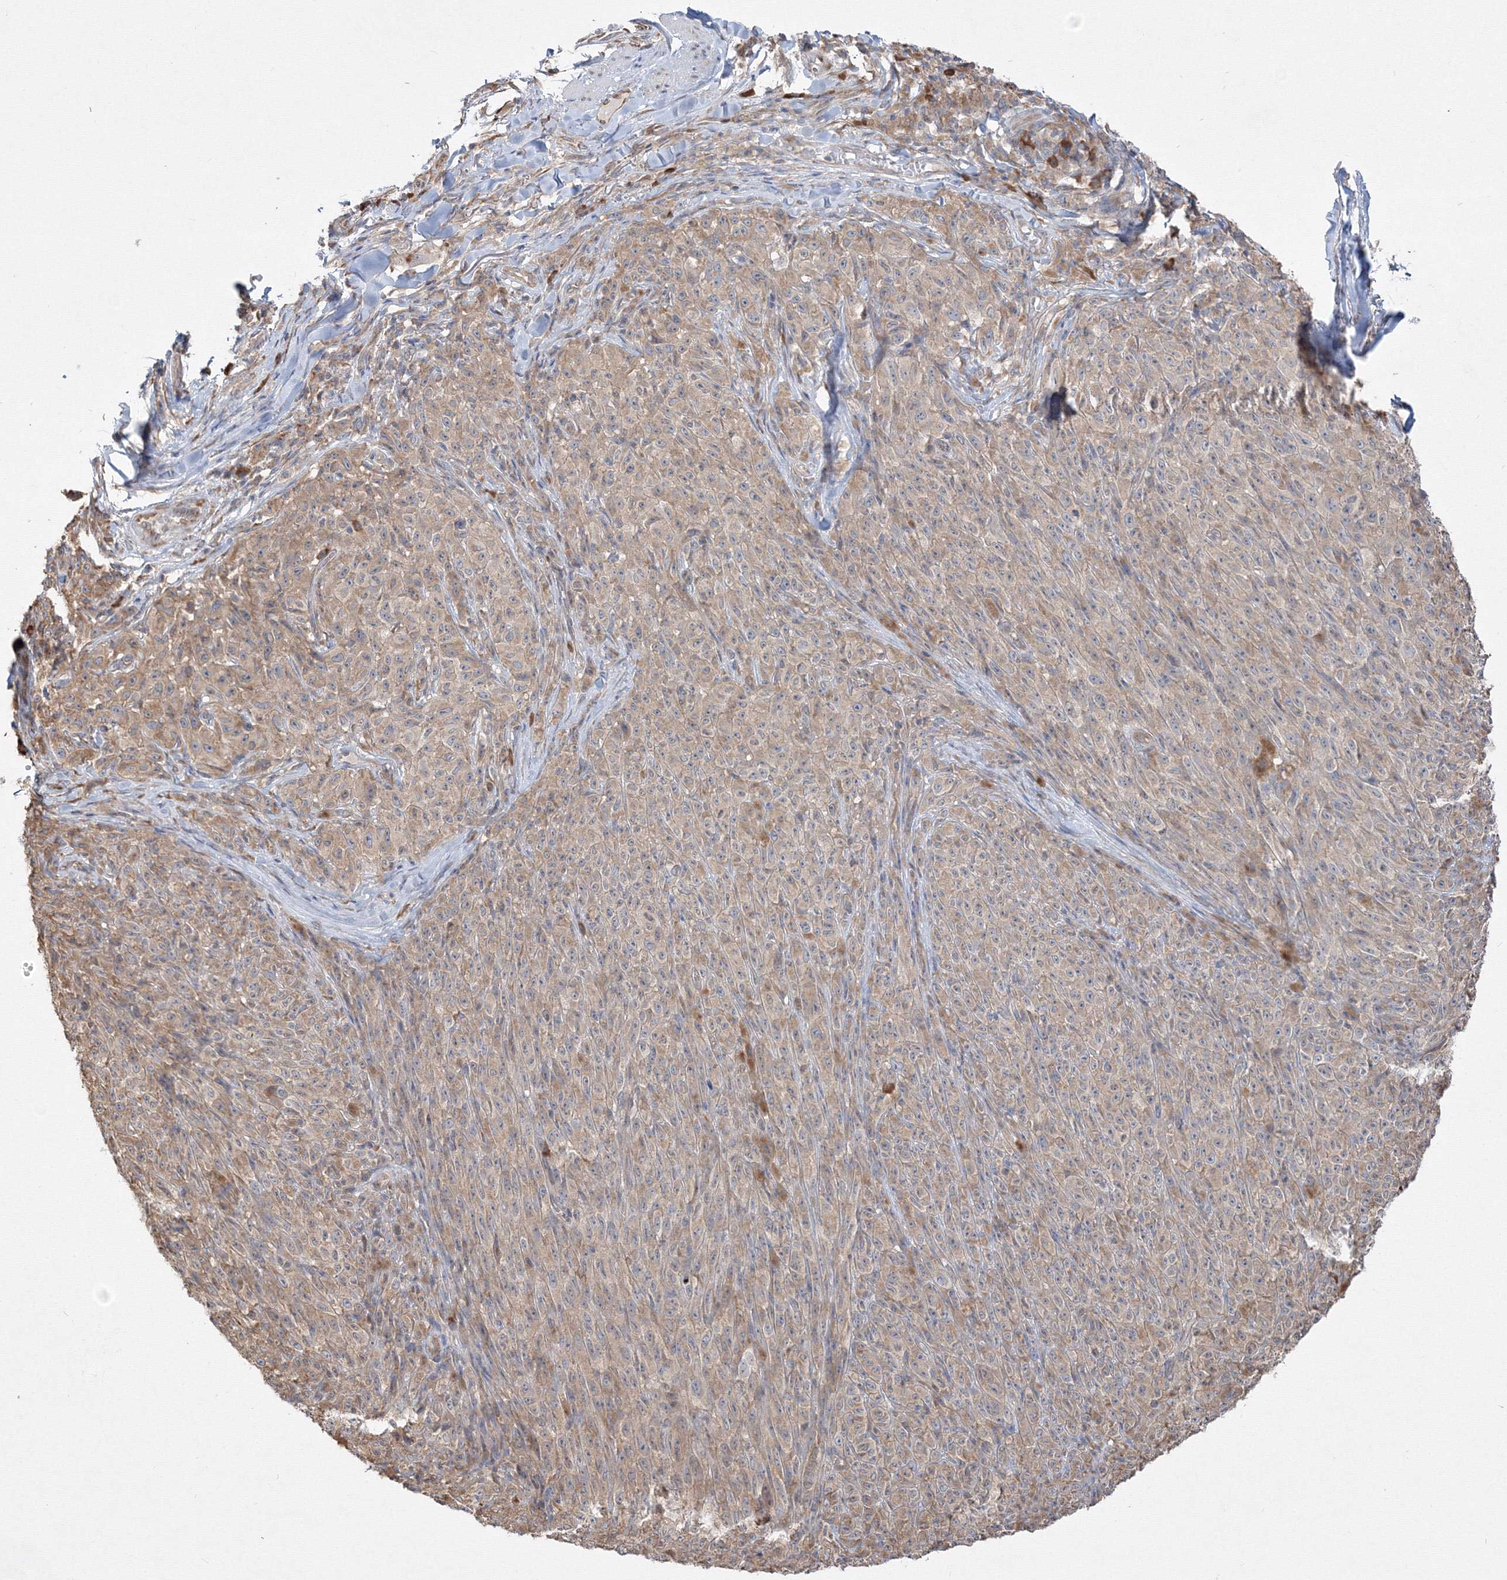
{"staining": {"intensity": "moderate", "quantity": ">75%", "location": "cytoplasmic/membranous"}, "tissue": "melanoma", "cell_type": "Tumor cells", "image_type": "cancer", "snomed": [{"axis": "morphology", "description": "Malignant melanoma, NOS"}, {"axis": "topography", "description": "Skin"}], "caption": "Malignant melanoma stained for a protein (brown) shows moderate cytoplasmic/membranous positive positivity in approximately >75% of tumor cells.", "gene": "FBXL8", "patient": {"sex": "female", "age": 82}}